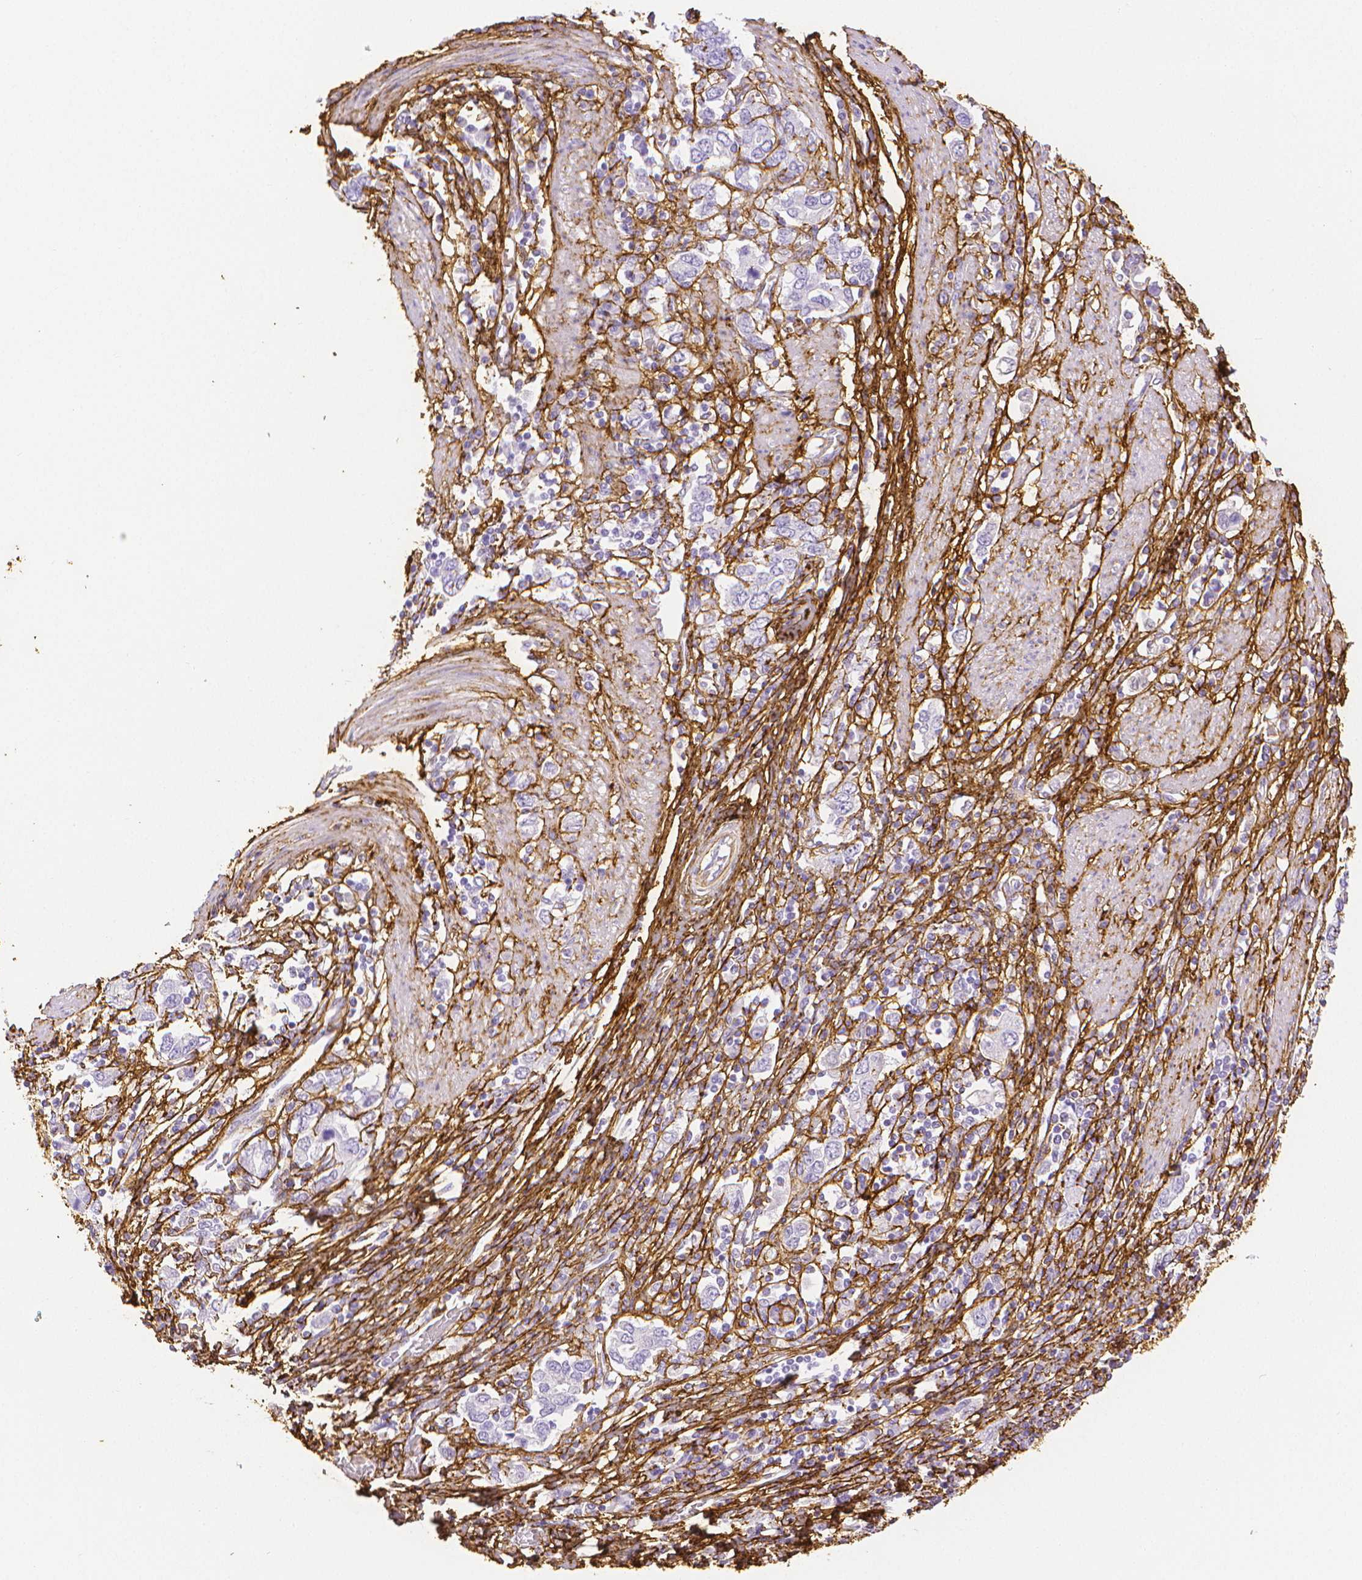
{"staining": {"intensity": "negative", "quantity": "none", "location": "none"}, "tissue": "stomach cancer", "cell_type": "Tumor cells", "image_type": "cancer", "snomed": [{"axis": "morphology", "description": "Adenocarcinoma, NOS"}, {"axis": "topography", "description": "Stomach, upper"}, {"axis": "topography", "description": "Stomach"}], "caption": "Immunohistochemistry of stomach adenocarcinoma exhibits no positivity in tumor cells. The staining is performed using DAB brown chromogen with nuclei counter-stained in using hematoxylin.", "gene": "FBN1", "patient": {"sex": "male", "age": 62}}